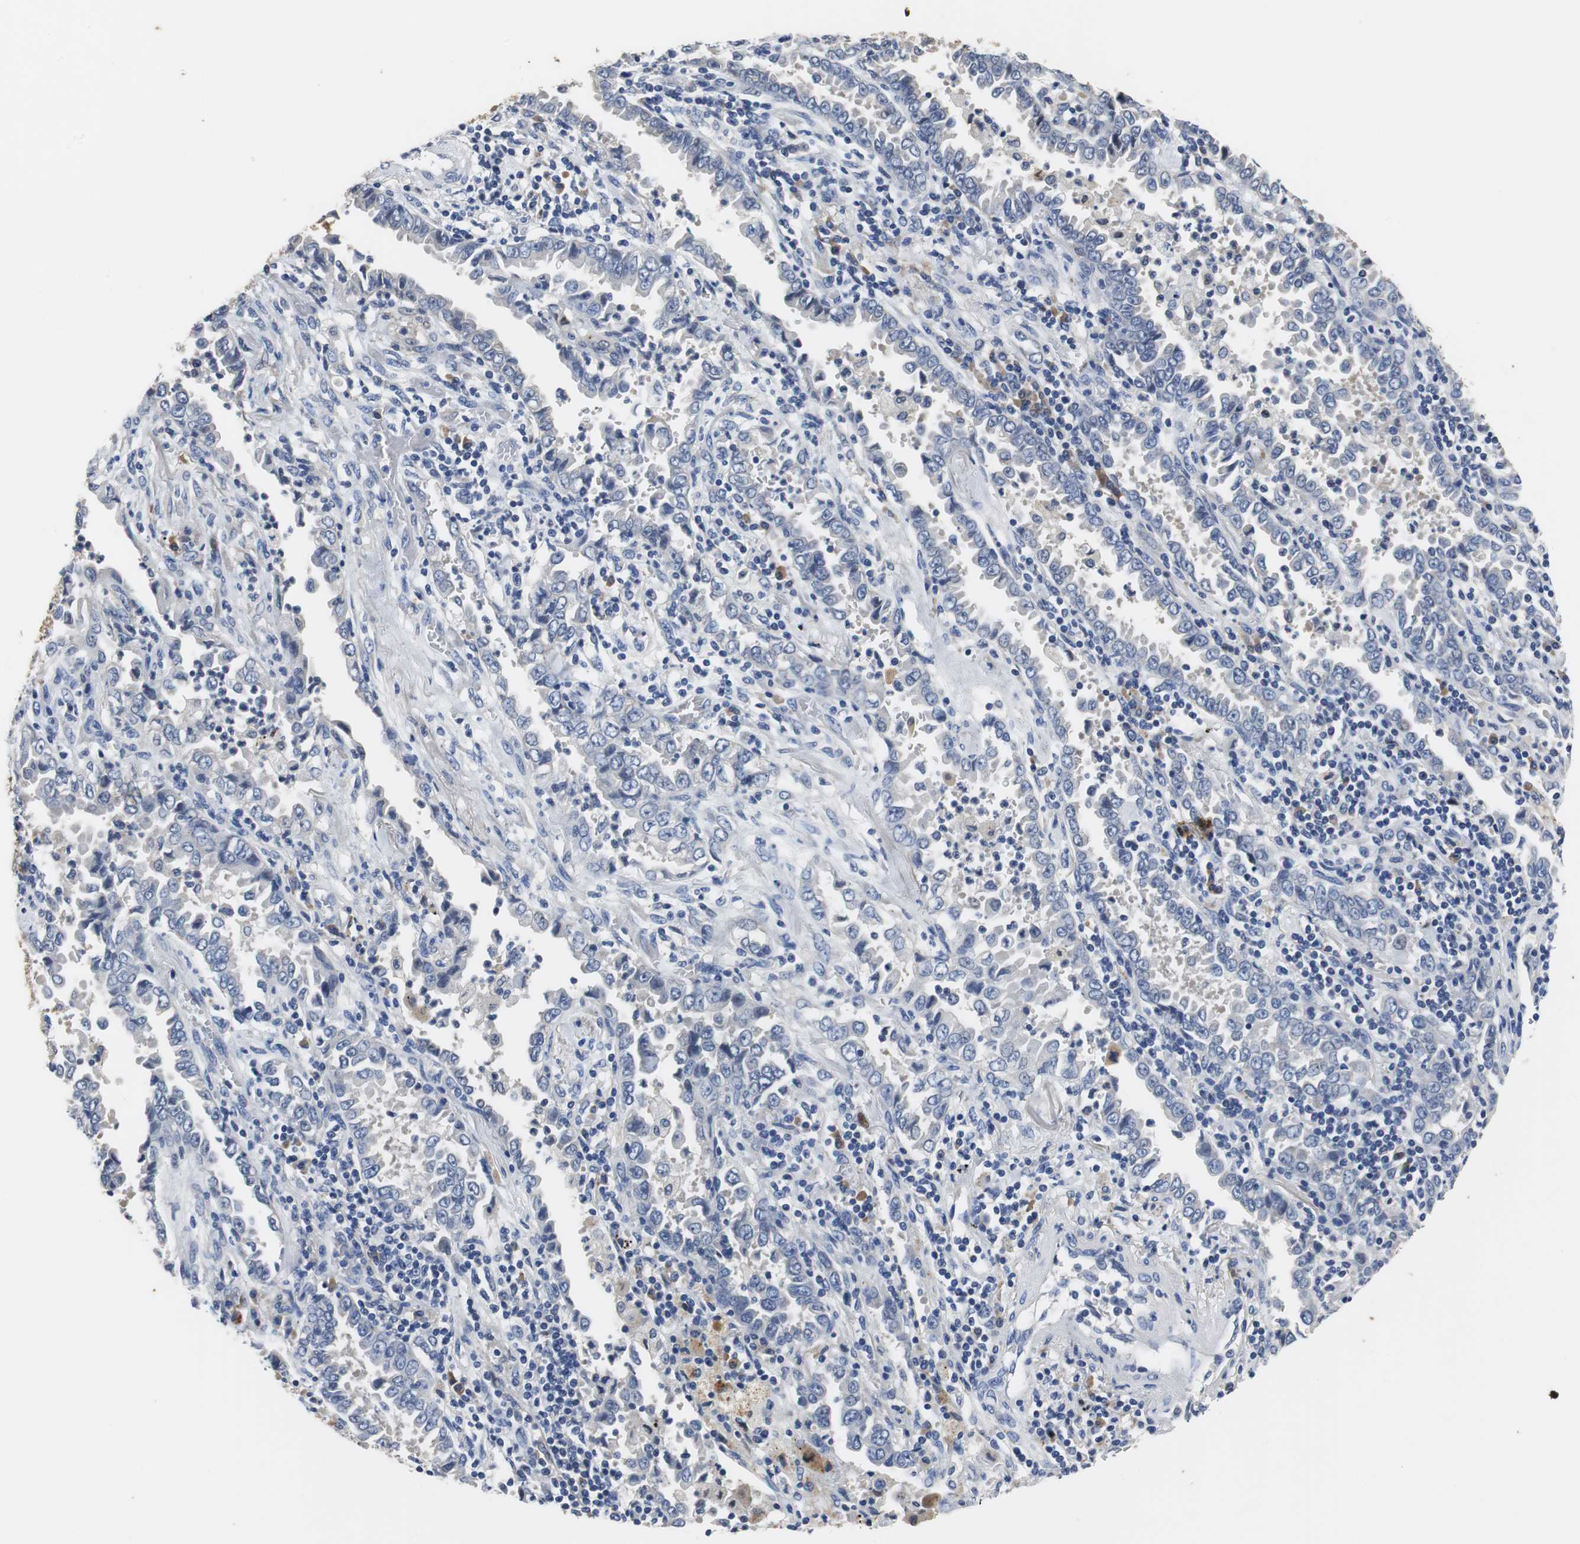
{"staining": {"intensity": "negative", "quantity": "none", "location": "none"}, "tissue": "lung cancer", "cell_type": "Tumor cells", "image_type": "cancer", "snomed": [{"axis": "morphology", "description": "Normal tissue, NOS"}, {"axis": "morphology", "description": "Inflammation, NOS"}, {"axis": "morphology", "description": "Adenocarcinoma, NOS"}, {"axis": "topography", "description": "Lung"}], "caption": "Immunohistochemical staining of adenocarcinoma (lung) reveals no significant positivity in tumor cells.", "gene": "PCK1", "patient": {"sex": "female", "age": 64}}